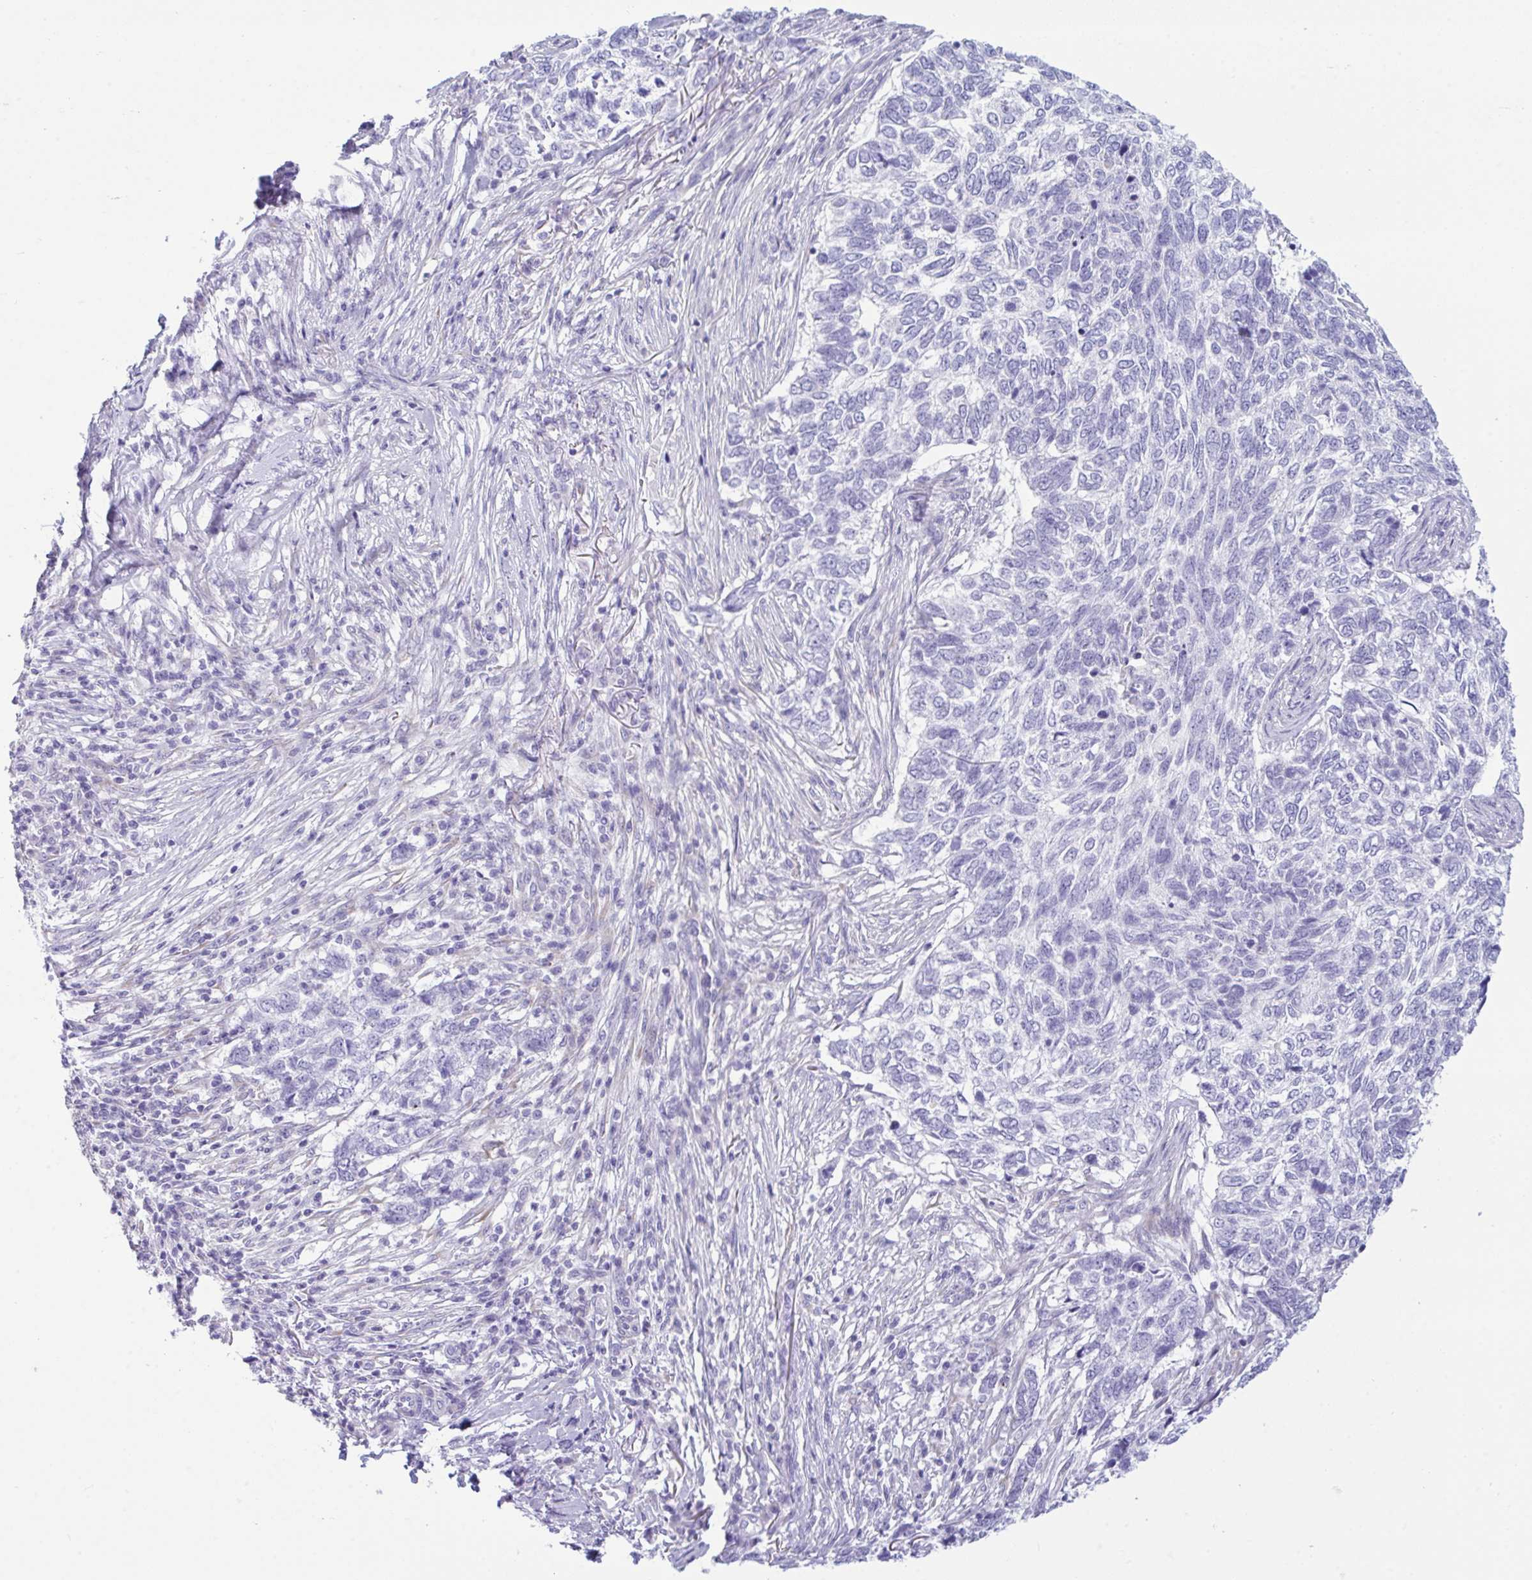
{"staining": {"intensity": "negative", "quantity": "none", "location": "none"}, "tissue": "skin cancer", "cell_type": "Tumor cells", "image_type": "cancer", "snomed": [{"axis": "morphology", "description": "Basal cell carcinoma"}, {"axis": "topography", "description": "Skin"}], "caption": "Protein analysis of skin cancer (basal cell carcinoma) reveals no significant positivity in tumor cells.", "gene": "BBS1", "patient": {"sex": "female", "age": 65}}